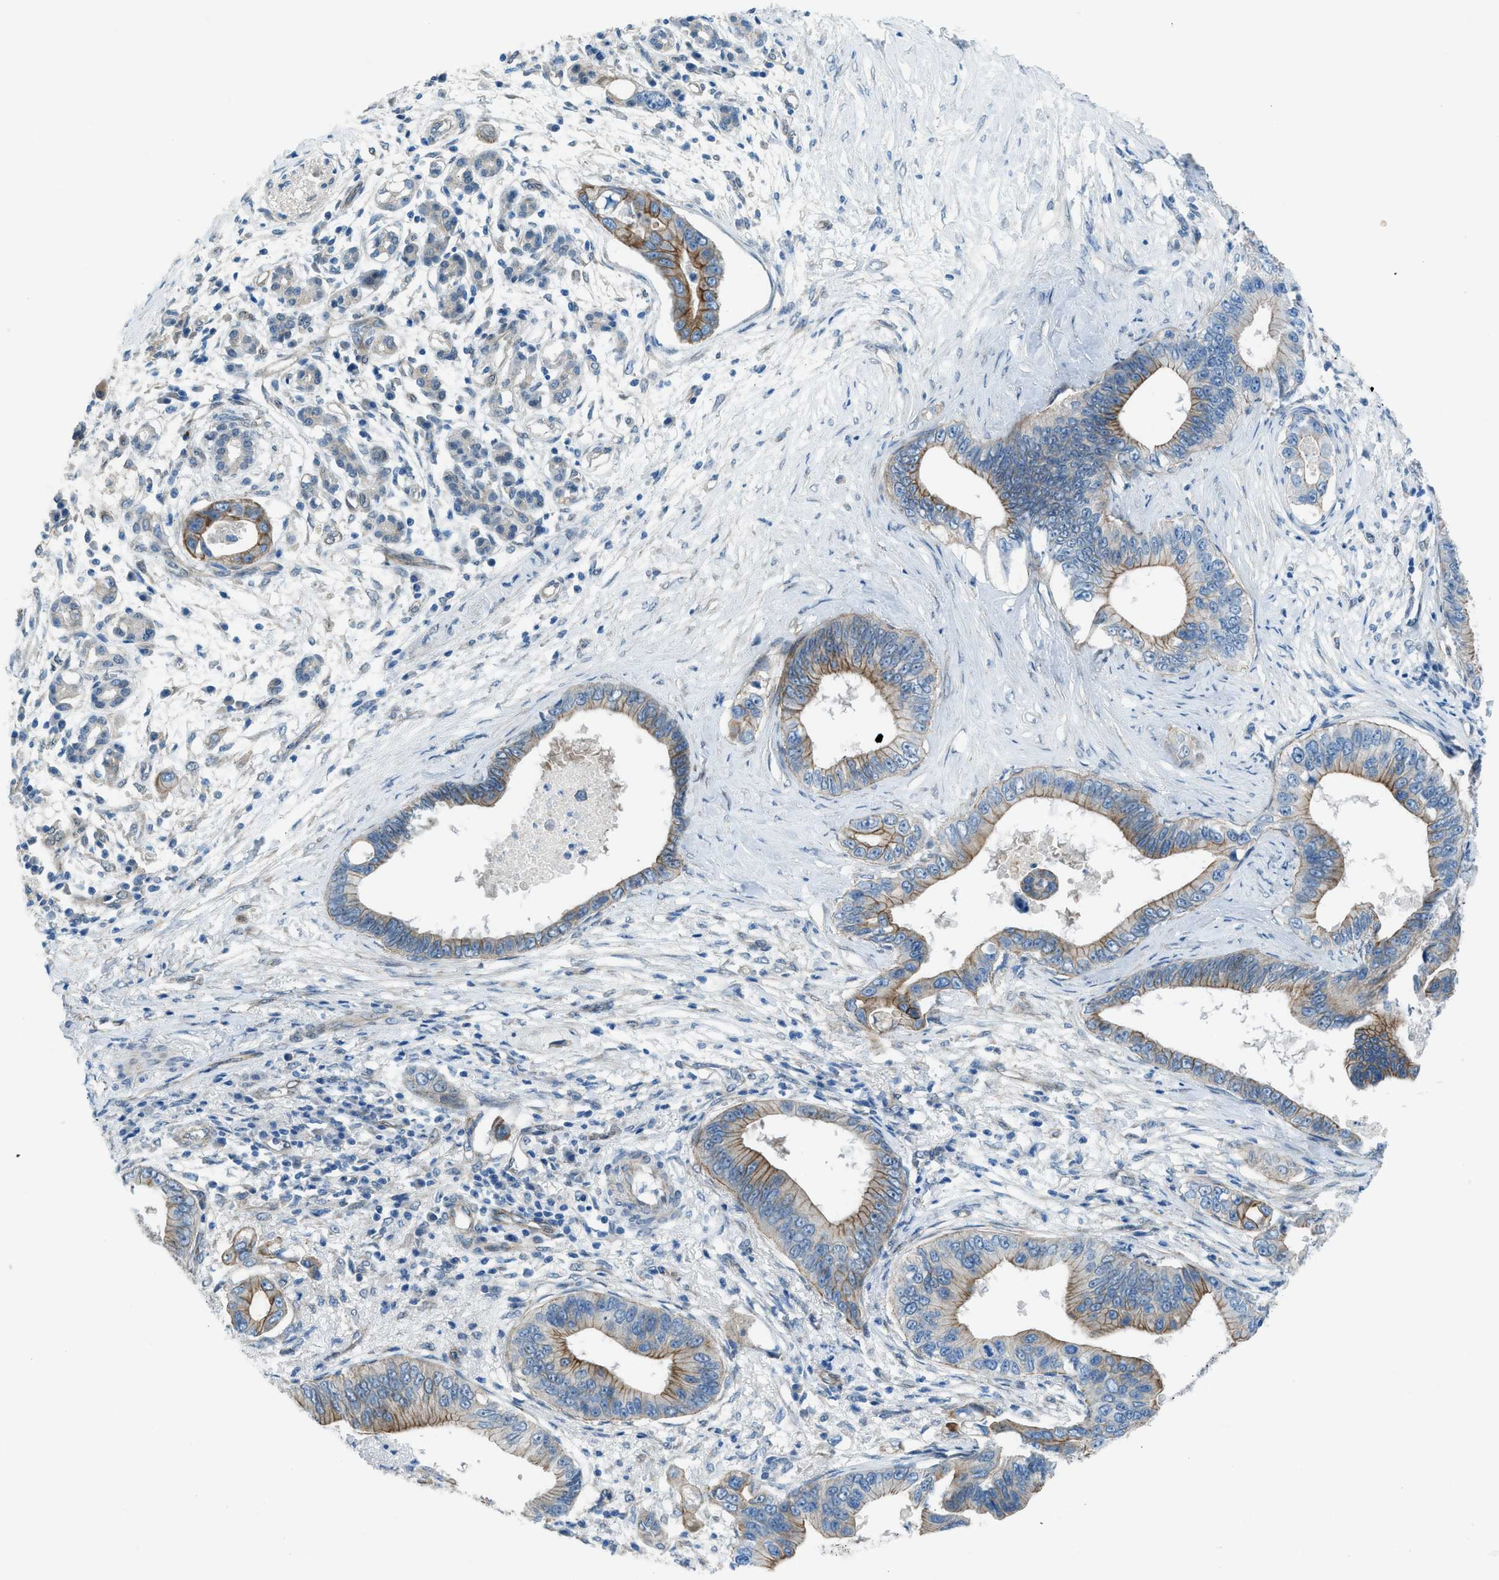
{"staining": {"intensity": "moderate", "quantity": "25%-75%", "location": "cytoplasmic/membranous"}, "tissue": "pancreatic cancer", "cell_type": "Tumor cells", "image_type": "cancer", "snomed": [{"axis": "morphology", "description": "Adenocarcinoma, NOS"}, {"axis": "topography", "description": "Pancreas"}], "caption": "IHC histopathology image of neoplastic tissue: pancreatic cancer (adenocarcinoma) stained using immunohistochemistry (IHC) reveals medium levels of moderate protein expression localized specifically in the cytoplasmic/membranous of tumor cells, appearing as a cytoplasmic/membranous brown color.", "gene": "PRKN", "patient": {"sex": "male", "age": 77}}